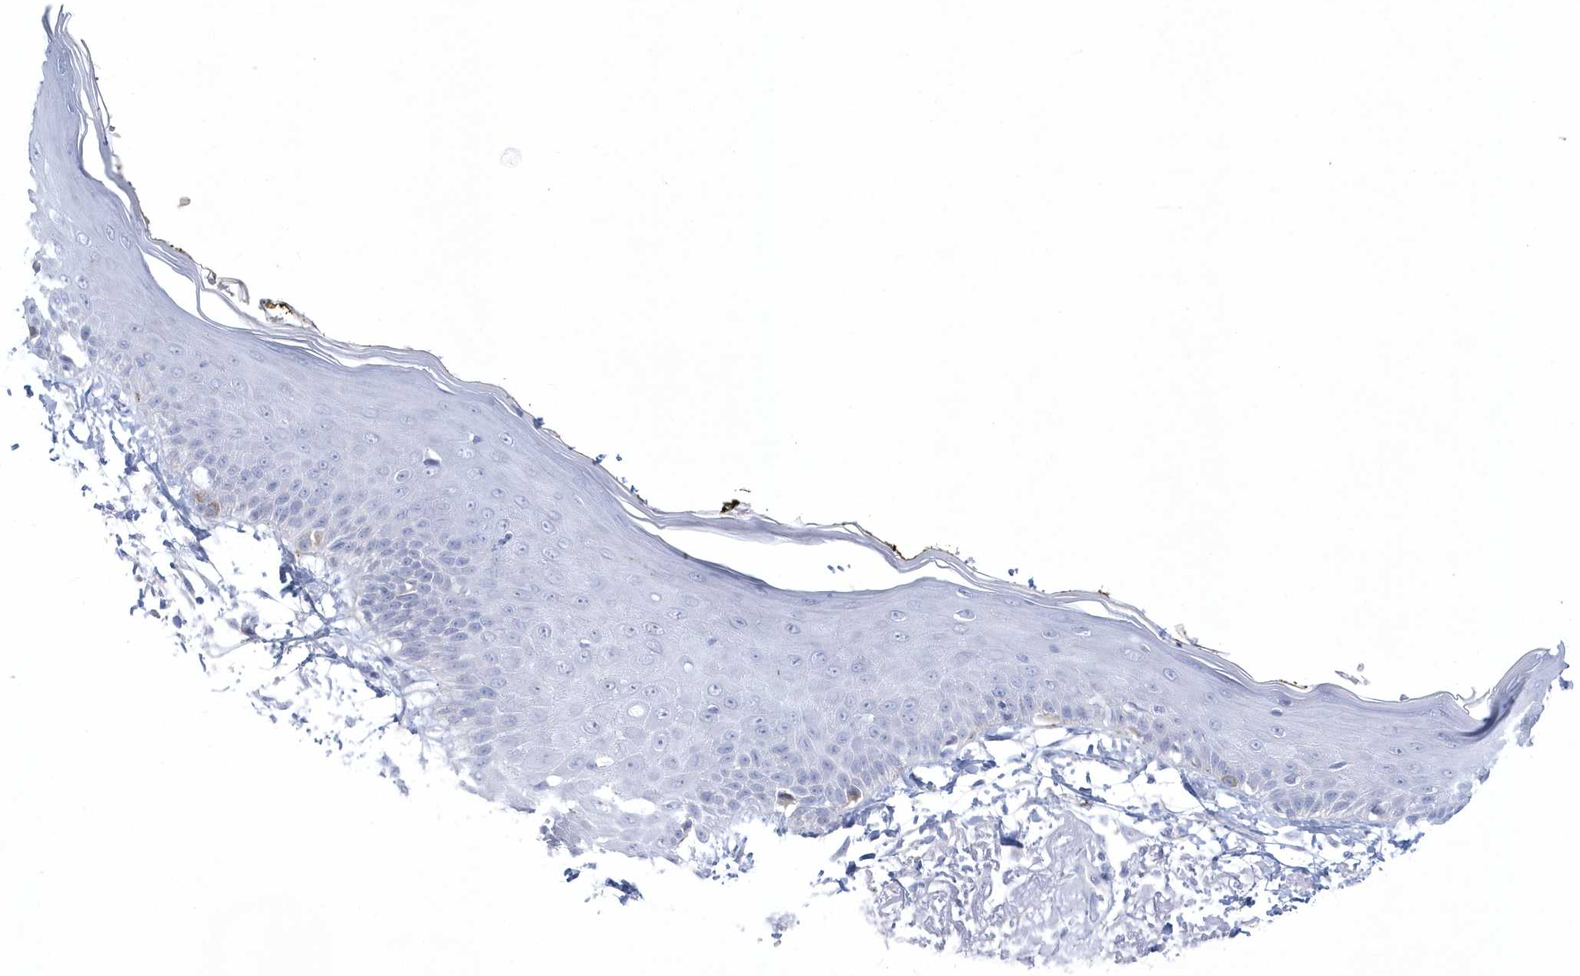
{"staining": {"intensity": "negative", "quantity": "none", "location": "none"}, "tissue": "skin", "cell_type": "Fibroblasts", "image_type": "normal", "snomed": [{"axis": "morphology", "description": "Normal tissue, NOS"}, {"axis": "topography", "description": "Skin"}, {"axis": "topography", "description": "Skeletal muscle"}], "caption": "Immunohistochemistry image of normal skin stained for a protein (brown), which shows no expression in fibroblasts.", "gene": "WDR27", "patient": {"sex": "male", "age": 83}}